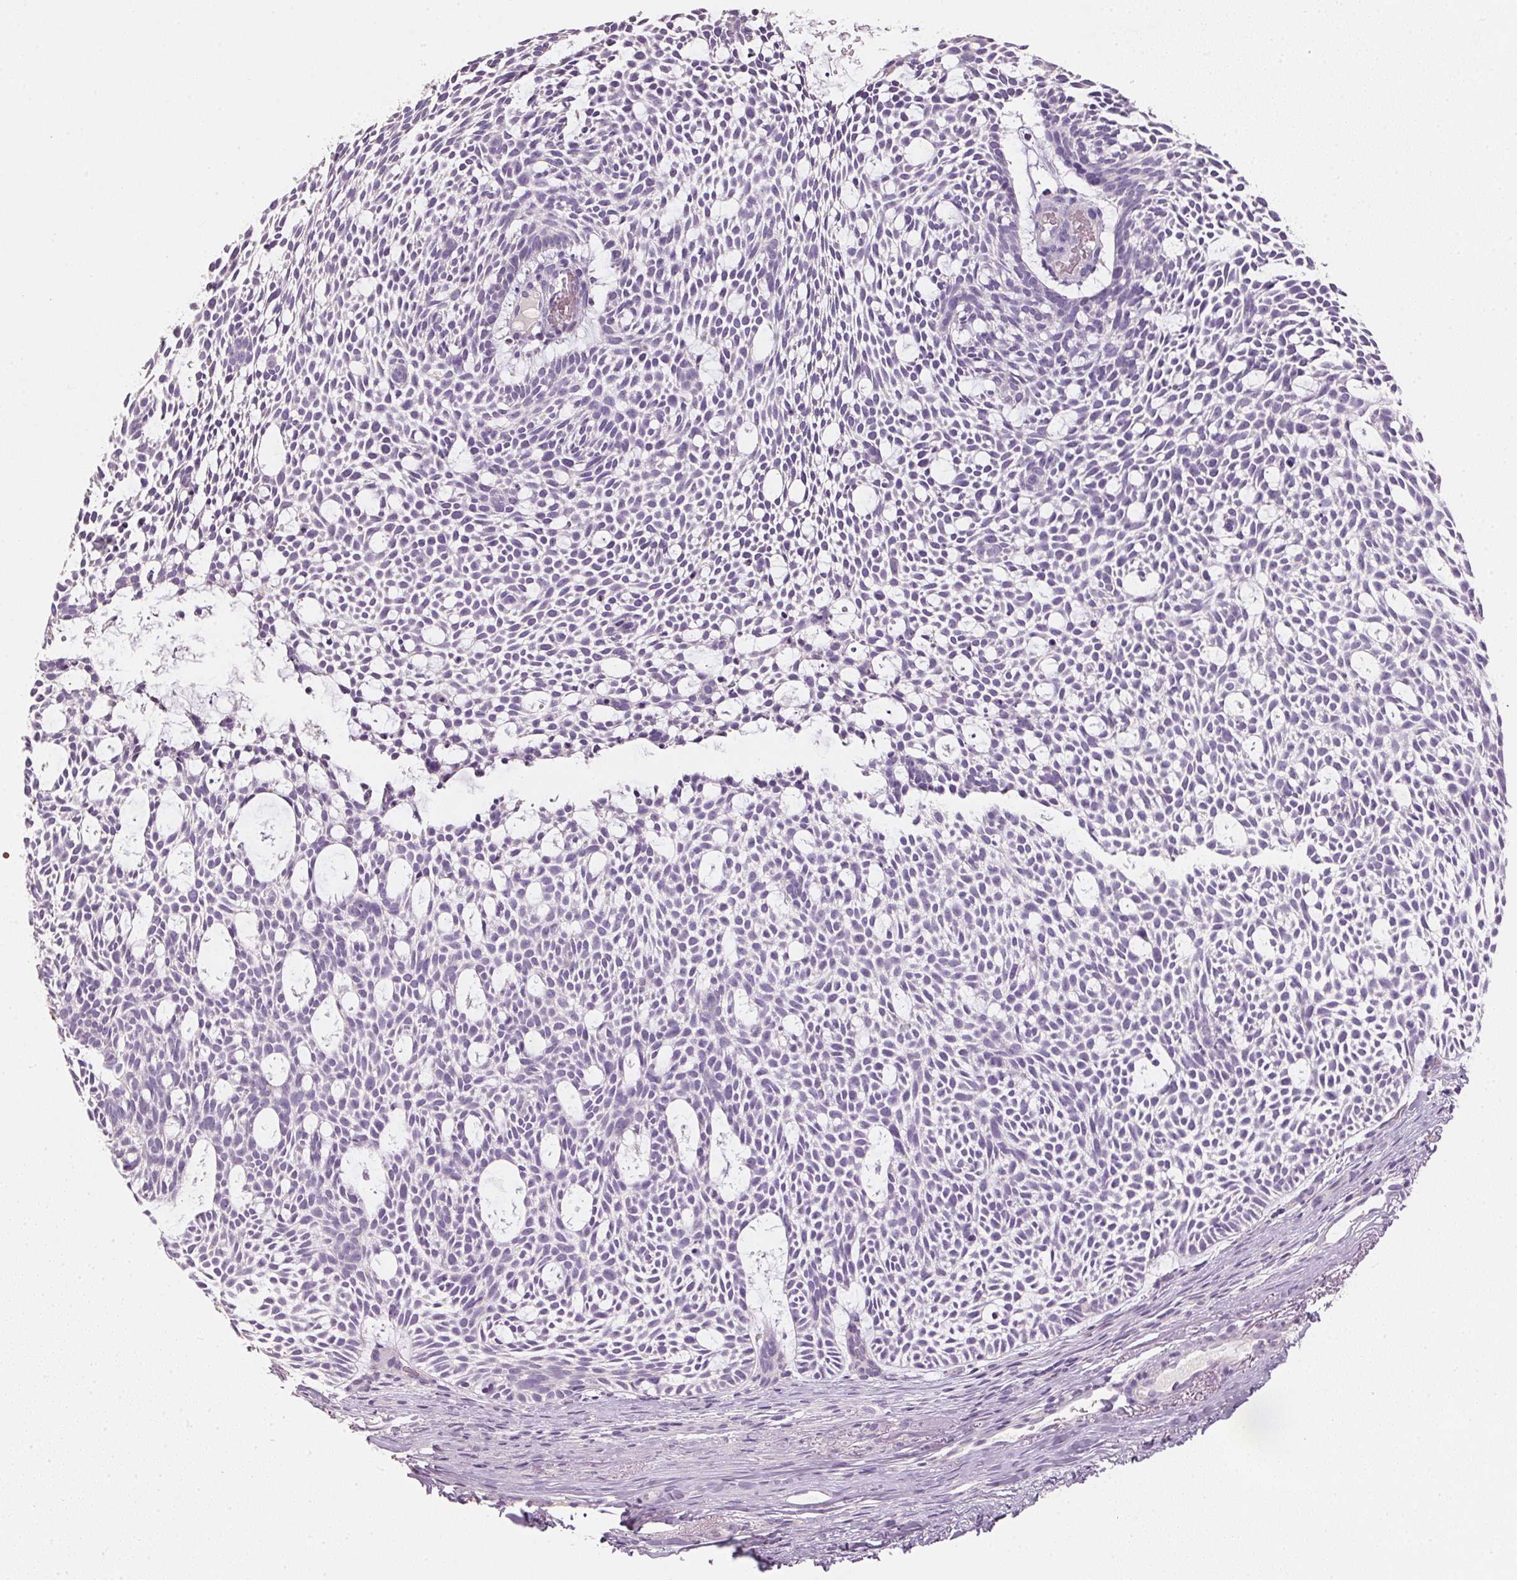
{"staining": {"intensity": "negative", "quantity": "none", "location": "none"}, "tissue": "skin cancer", "cell_type": "Tumor cells", "image_type": "cancer", "snomed": [{"axis": "morphology", "description": "Basal cell carcinoma"}, {"axis": "topography", "description": "Skin"}], "caption": "Immunohistochemistry image of human basal cell carcinoma (skin) stained for a protein (brown), which shows no expression in tumor cells.", "gene": "HSD17B1", "patient": {"sex": "male", "age": 83}}